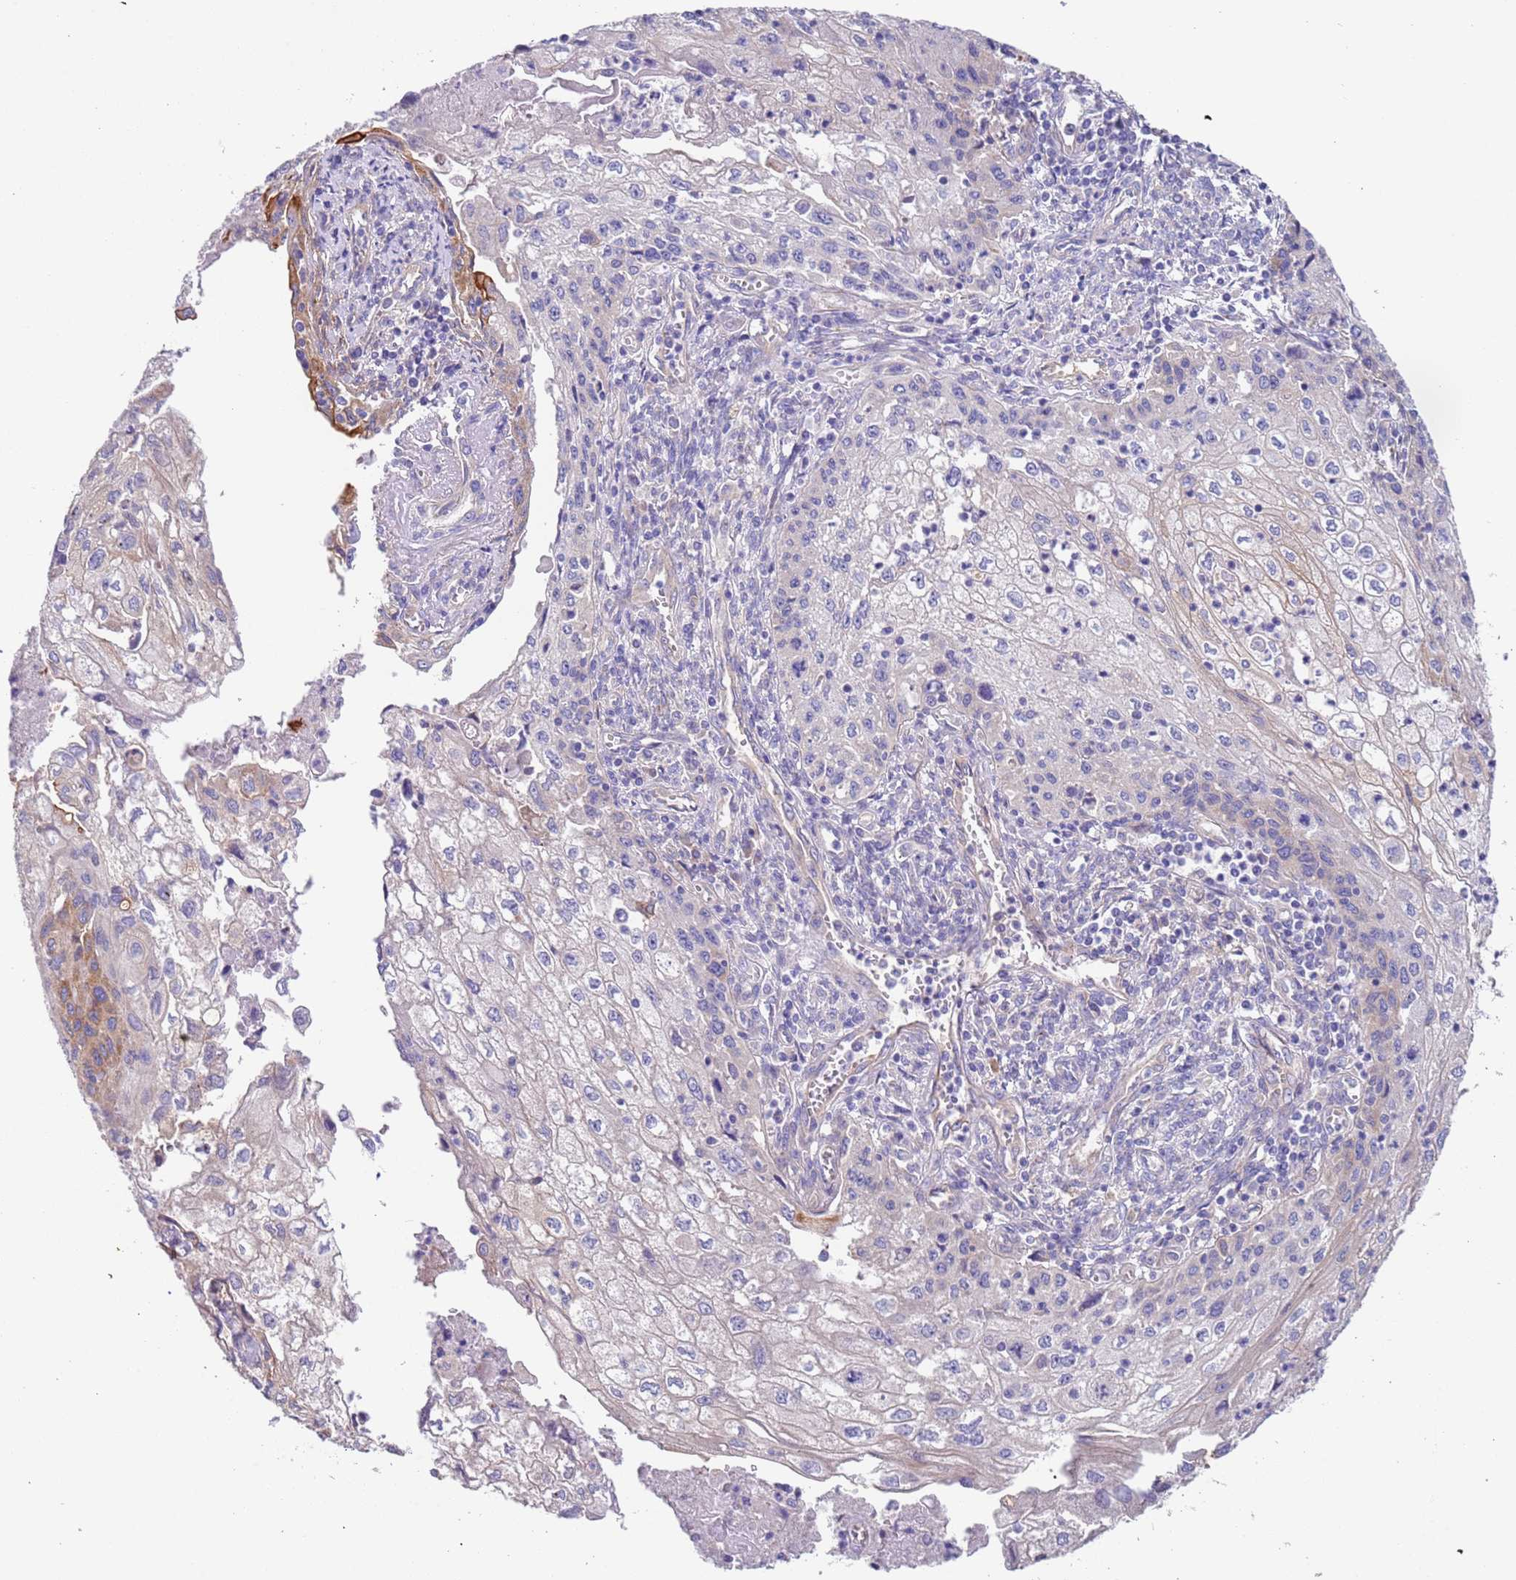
{"staining": {"intensity": "negative", "quantity": "none", "location": "none"}, "tissue": "cervical cancer", "cell_type": "Tumor cells", "image_type": "cancer", "snomed": [{"axis": "morphology", "description": "Squamous cell carcinoma, NOS"}, {"axis": "topography", "description": "Cervix"}], "caption": "A micrograph of cervical squamous cell carcinoma stained for a protein demonstrates no brown staining in tumor cells.", "gene": "LAMB4", "patient": {"sex": "female", "age": 67}}